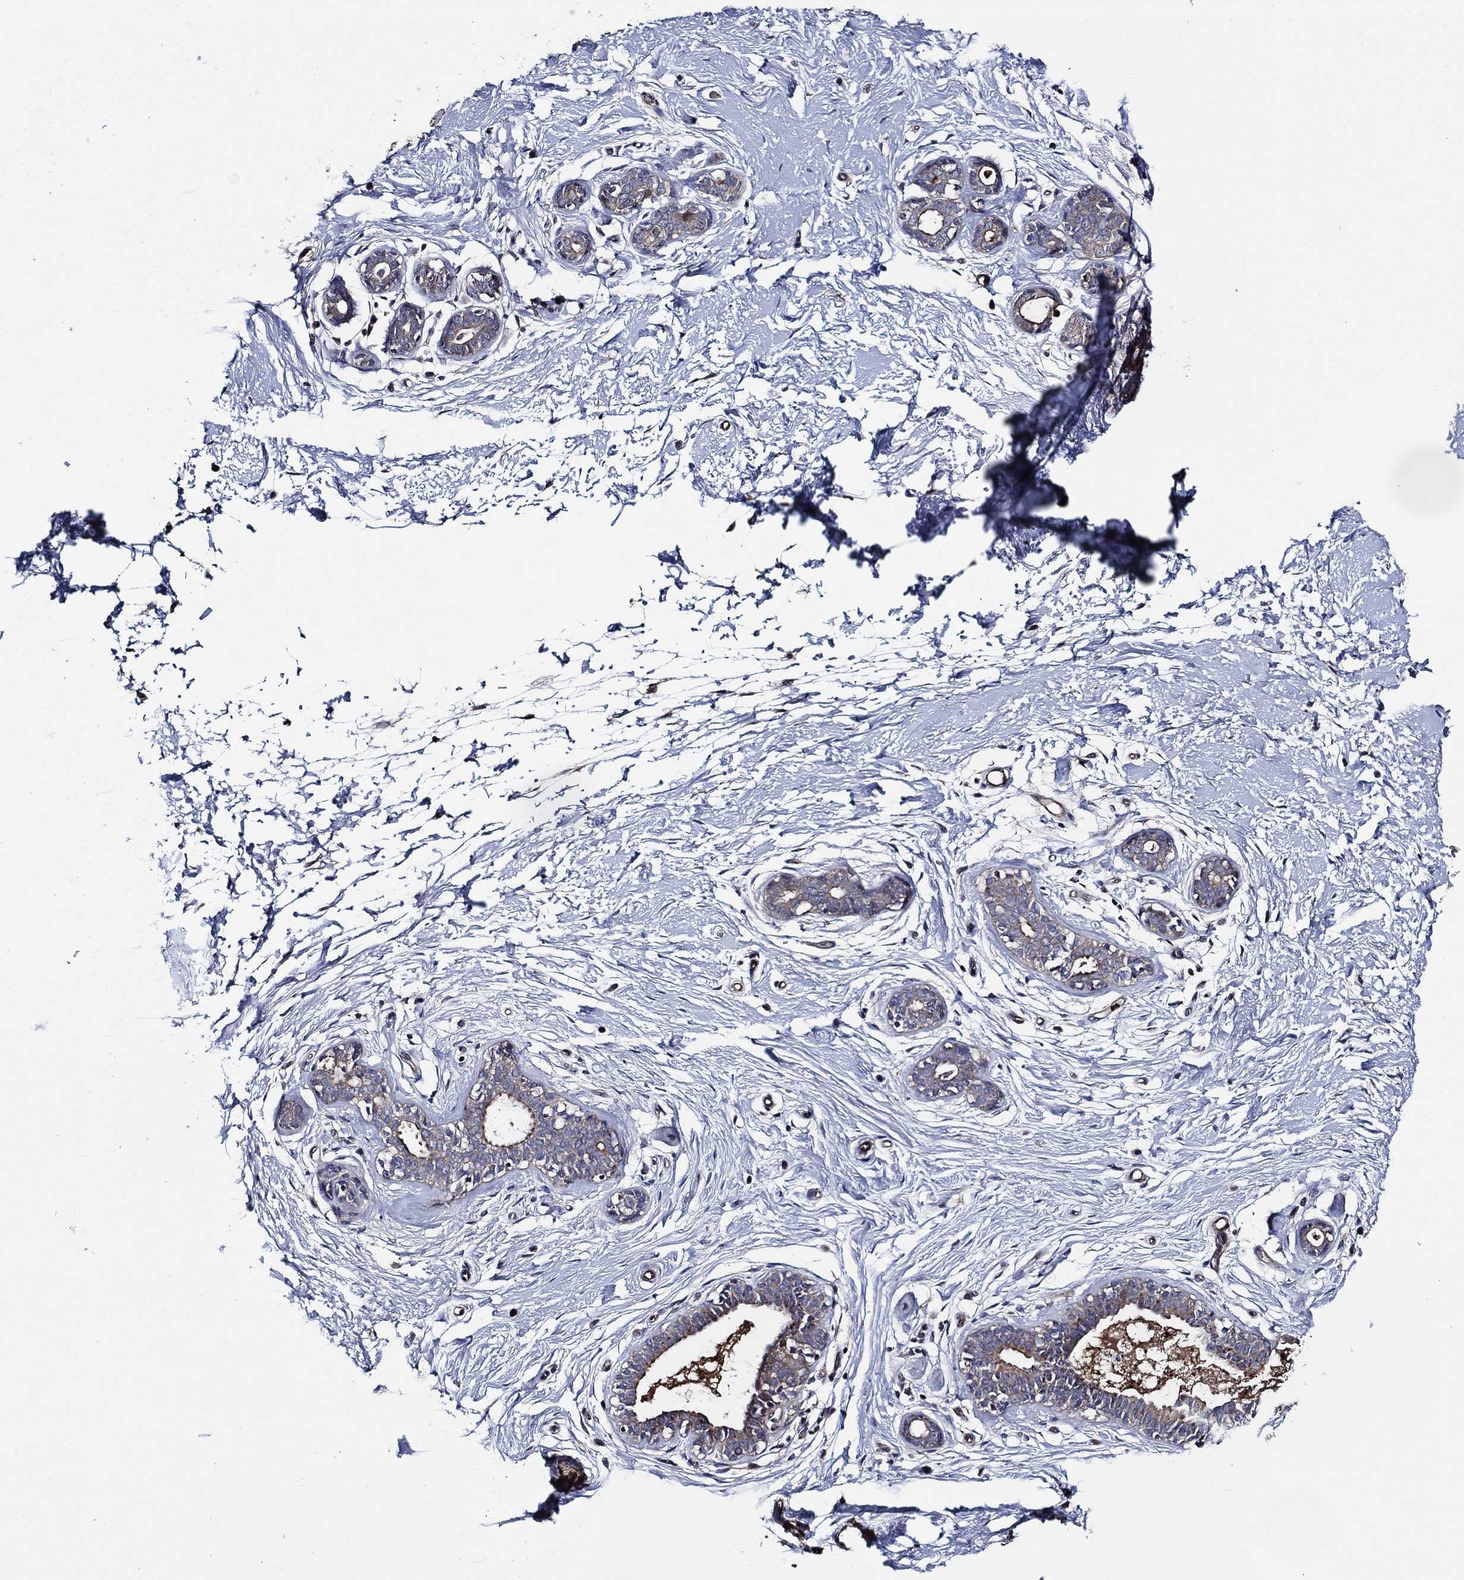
{"staining": {"intensity": "negative", "quantity": "none", "location": "none"}, "tissue": "breast", "cell_type": "Adipocytes", "image_type": "normal", "snomed": [{"axis": "morphology", "description": "Normal tissue, NOS"}, {"axis": "topography", "description": "Breast"}], "caption": "DAB immunohistochemical staining of unremarkable breast reveals no significant staining in adipocytes. (DAB immunohistochemistry (IHC) with hematoxylin counter stain).", "gene": "KIF20B", "patient": {"sex": "female", "age": 37}}